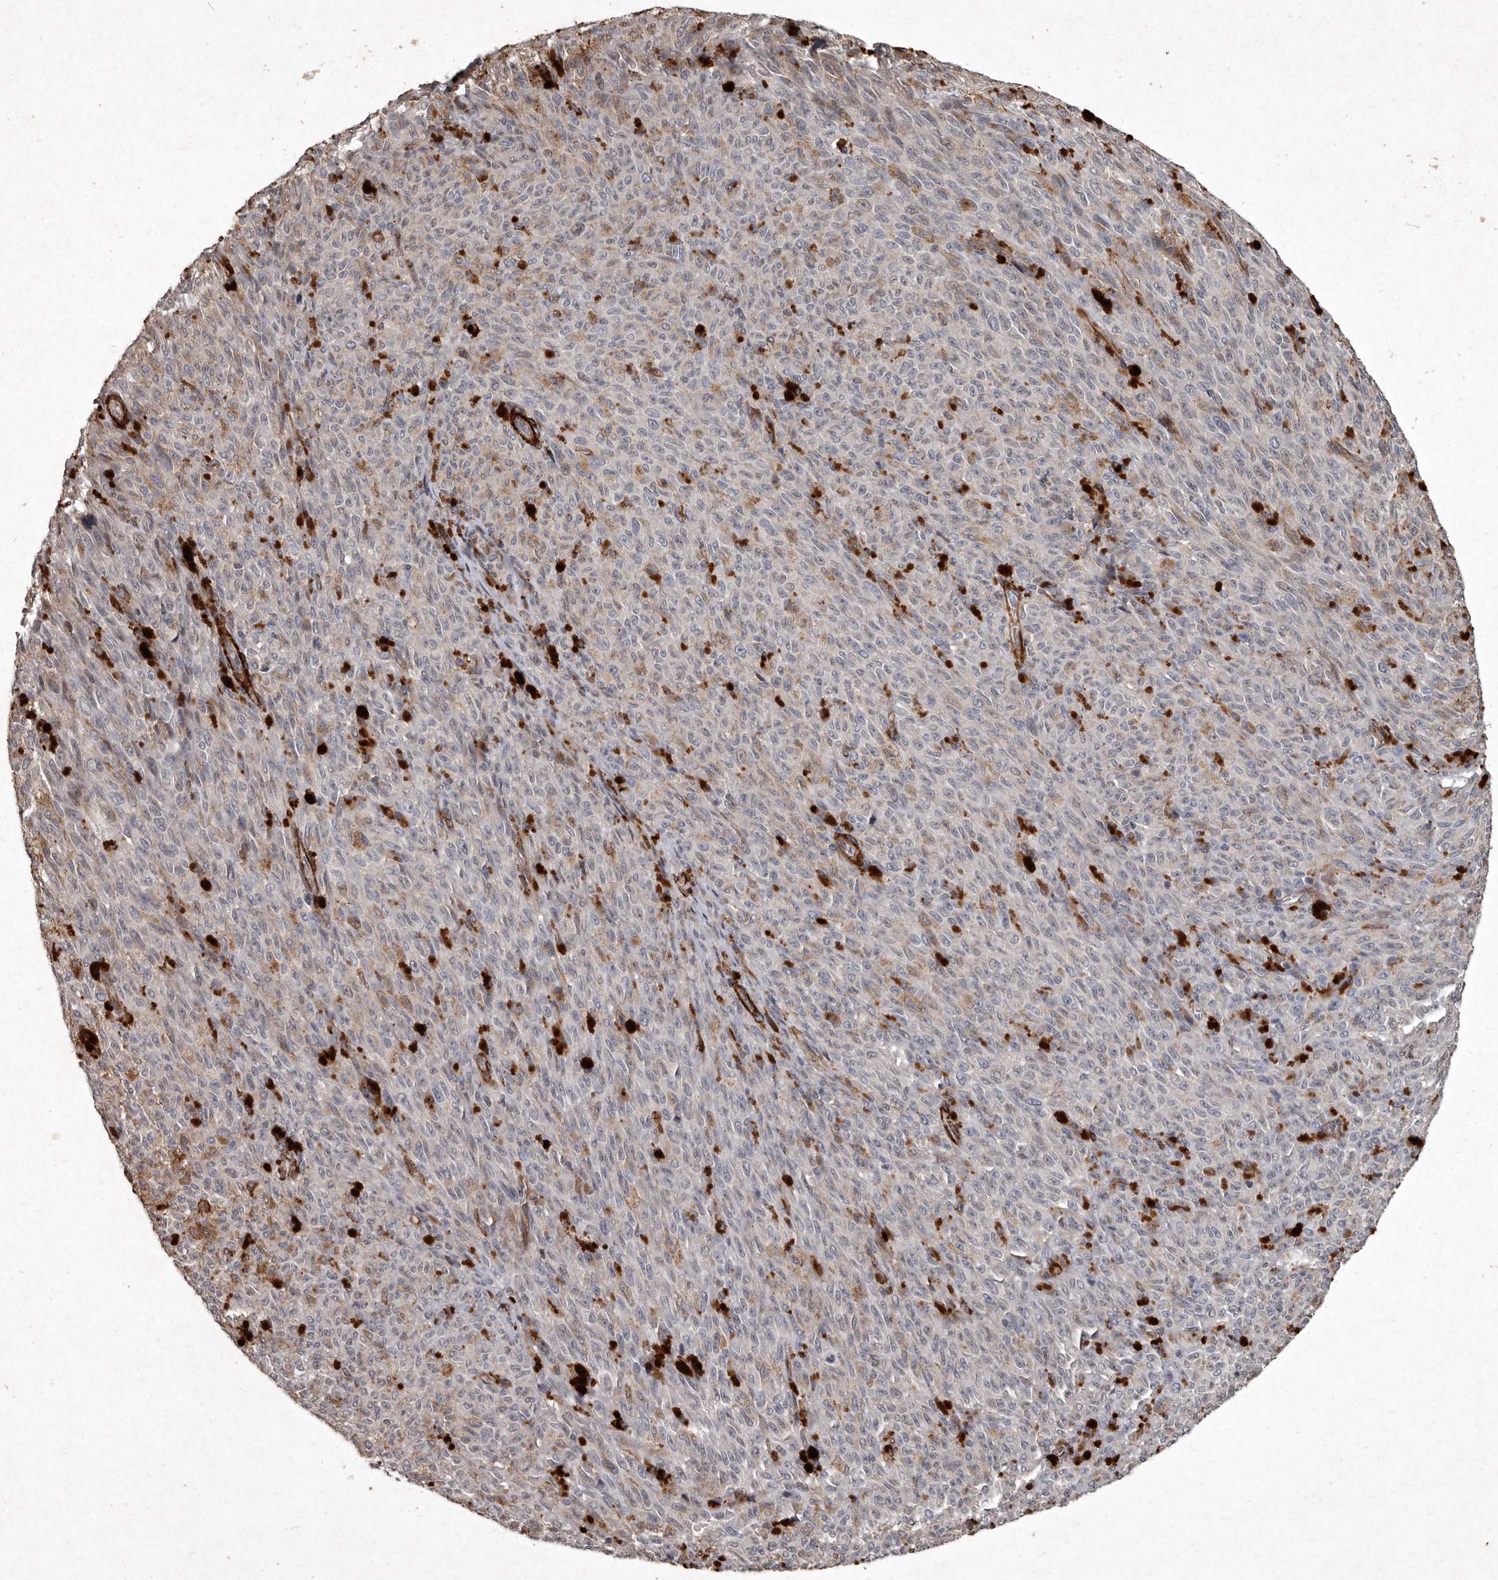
{"staining": {"intensity": "negative", "quantity": "none", "location": "none"}, "tissue": "melanoma", "cell_type": "Tumor cells", "image_type": "cancer", "snomed": [{"axis": "morphology", "description": "Malignant melanoma, NOS"}, {"axis": "topography", "description": "Skin"}], "caption": "Protein analysis of melanoma shows no significant expression in tumor cells.", "gene": "MRPS15", "patient": {"sex": "female", "age": 82}}